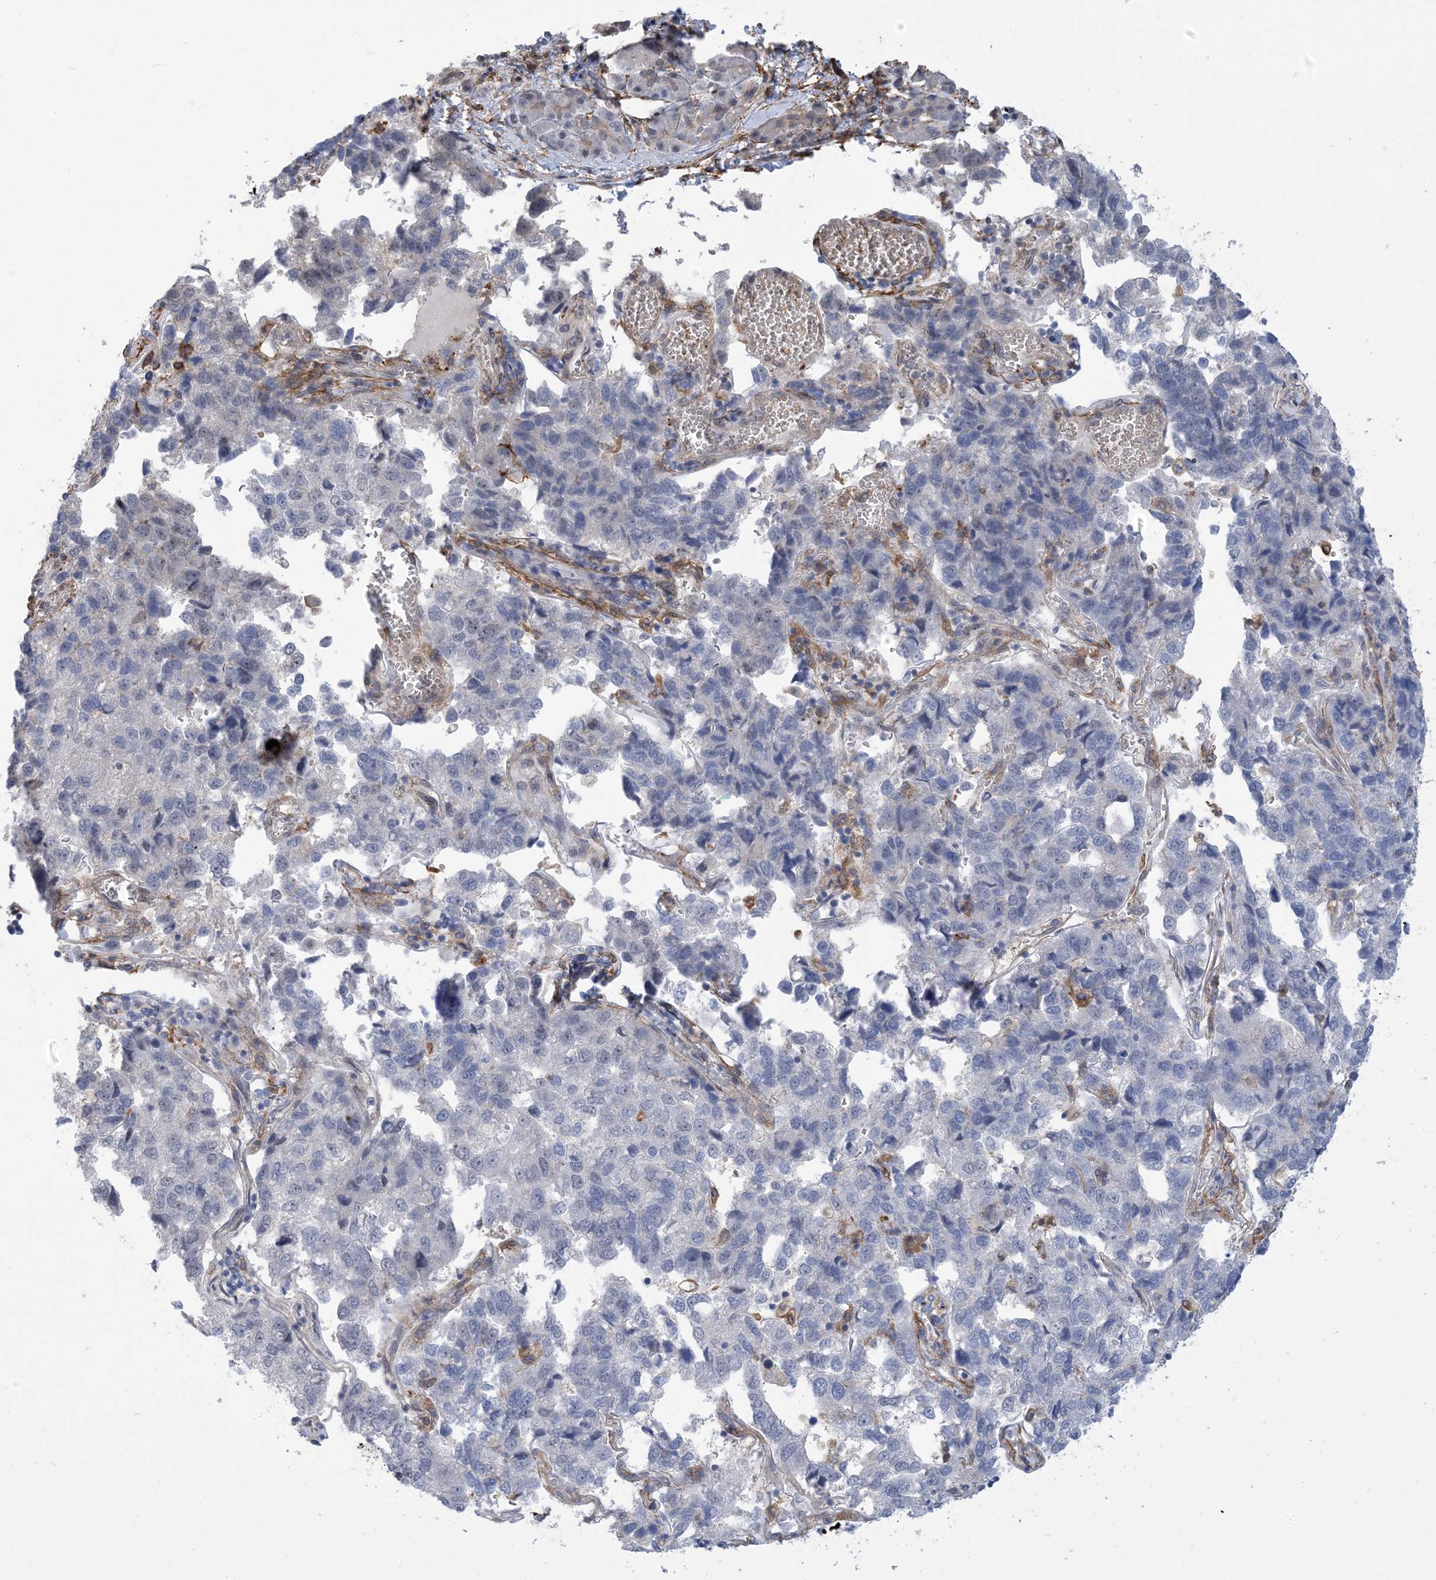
{"staining": {"intensity": "negative", "quantity": "none", "location": "none"}, "tissue": "pancreatic cancer", "cell_type": "Tumor cells", "image_type": "cancer", "snomed": [{"axis": "morphology", "description": "Adenocarcinoma, NOS"}, {"axis": "topography", "description": "Pancreas"}], "caption": "An image of adenocarcinoma (pancreatic) stained for a protein exhibits no brown staining in tumor cells. (Stains: DAB (3,3'-diaminobenzidine) IHC with hematoxylin counter stain, Microscopy: brightfield microscopy at high magnification).", "gene": "ZNF8", "patient": {"sex": "female", "age": 61}}